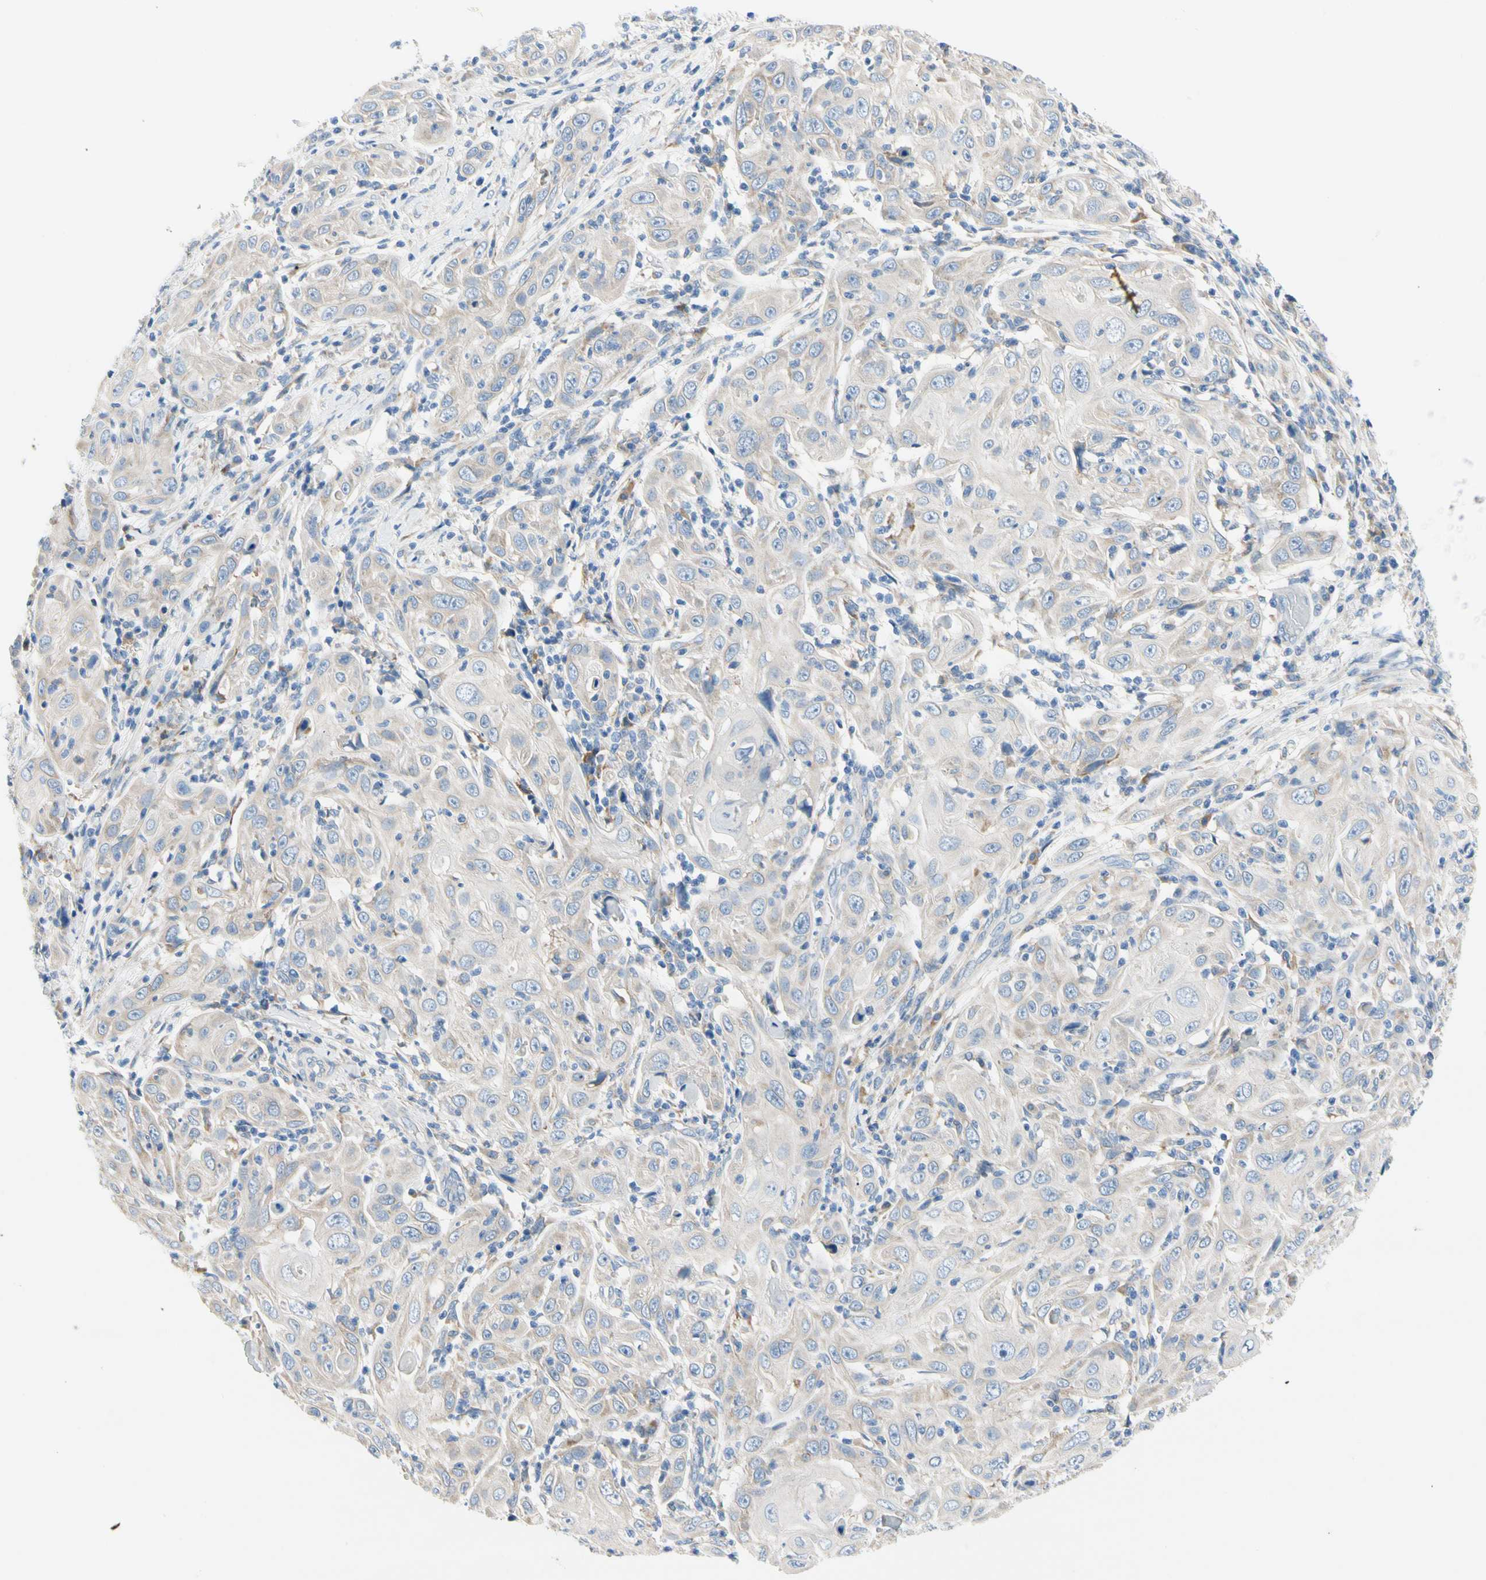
{"staining": {"intensity": "negative", "quantity": "none", "location": "none"}, "tissue": "skin cancer", "cell_type": "Tumor cells", "image_type": "cancer", "snomed": [{"axis": "morphology", "description": "Squamous cell carcinoma, NOS"}, {"axis": "topography", "description": "Skin"}], "caption": "The histopathology image exhibits no significant positivity in tumor cells of skin cancer (squamous cell carcinoma).", "gene": "STXBP1", "patient": {"sex": "female", "age": 88}}